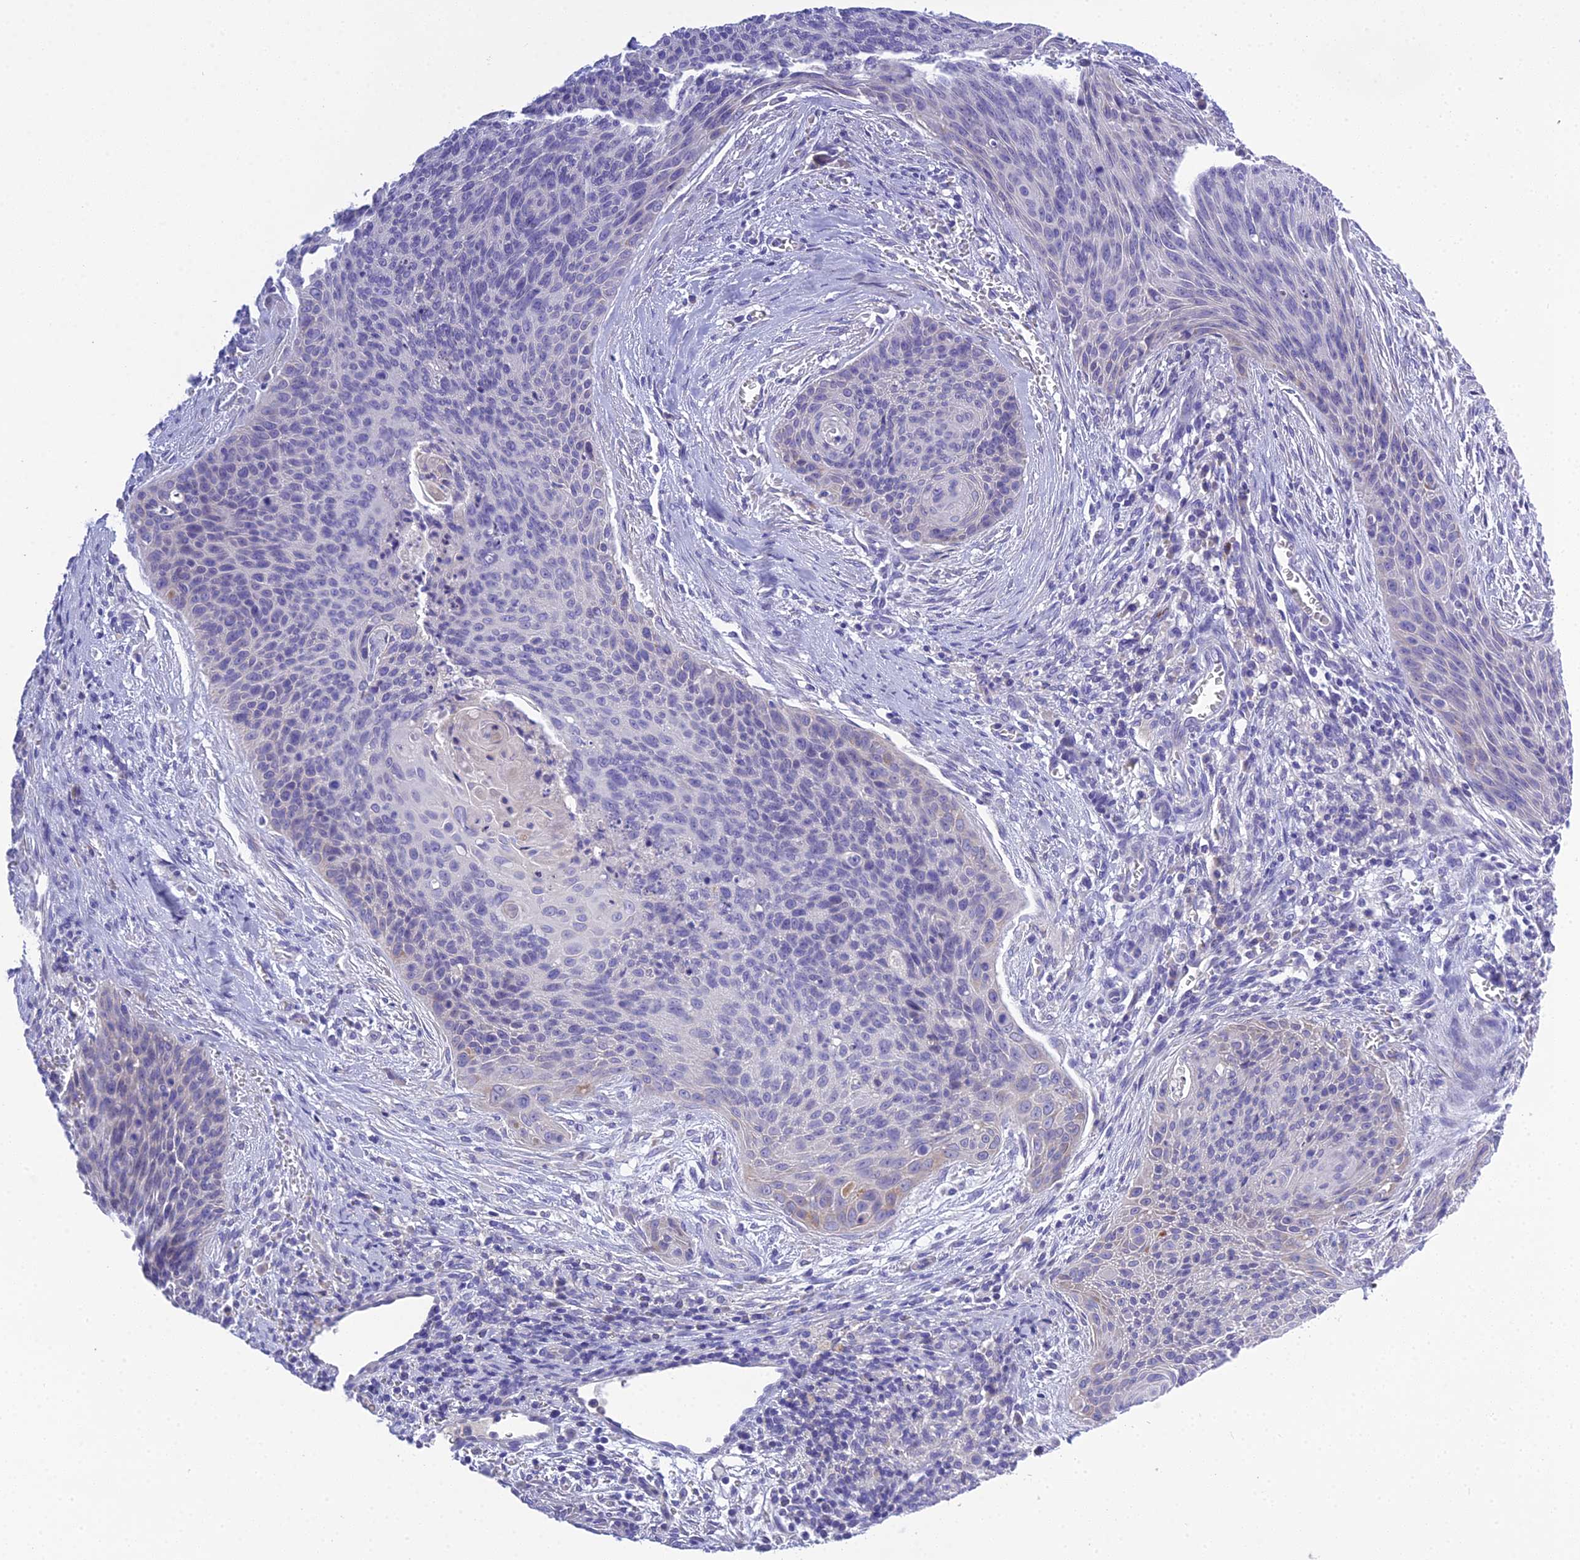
{"staining": {"intensity": "negative", "quantity": "none", "location": "none"}, "tissue": "cervical cancer", "cell_type": "Tumor cells", "image_type": "cancer", "snomed": [{"axis": "morphology", "description": "Squamous cell carcinoma, NOS"}, {"axis": "topography", "description": "Cervix"}], "caption": "This is a image of IHC staining of squamous cell carcinoma (cervical), which shows no positivity in tumor cells.", "gene": "KIAA0408", "patient": {"sex": "female", "age": 55}}